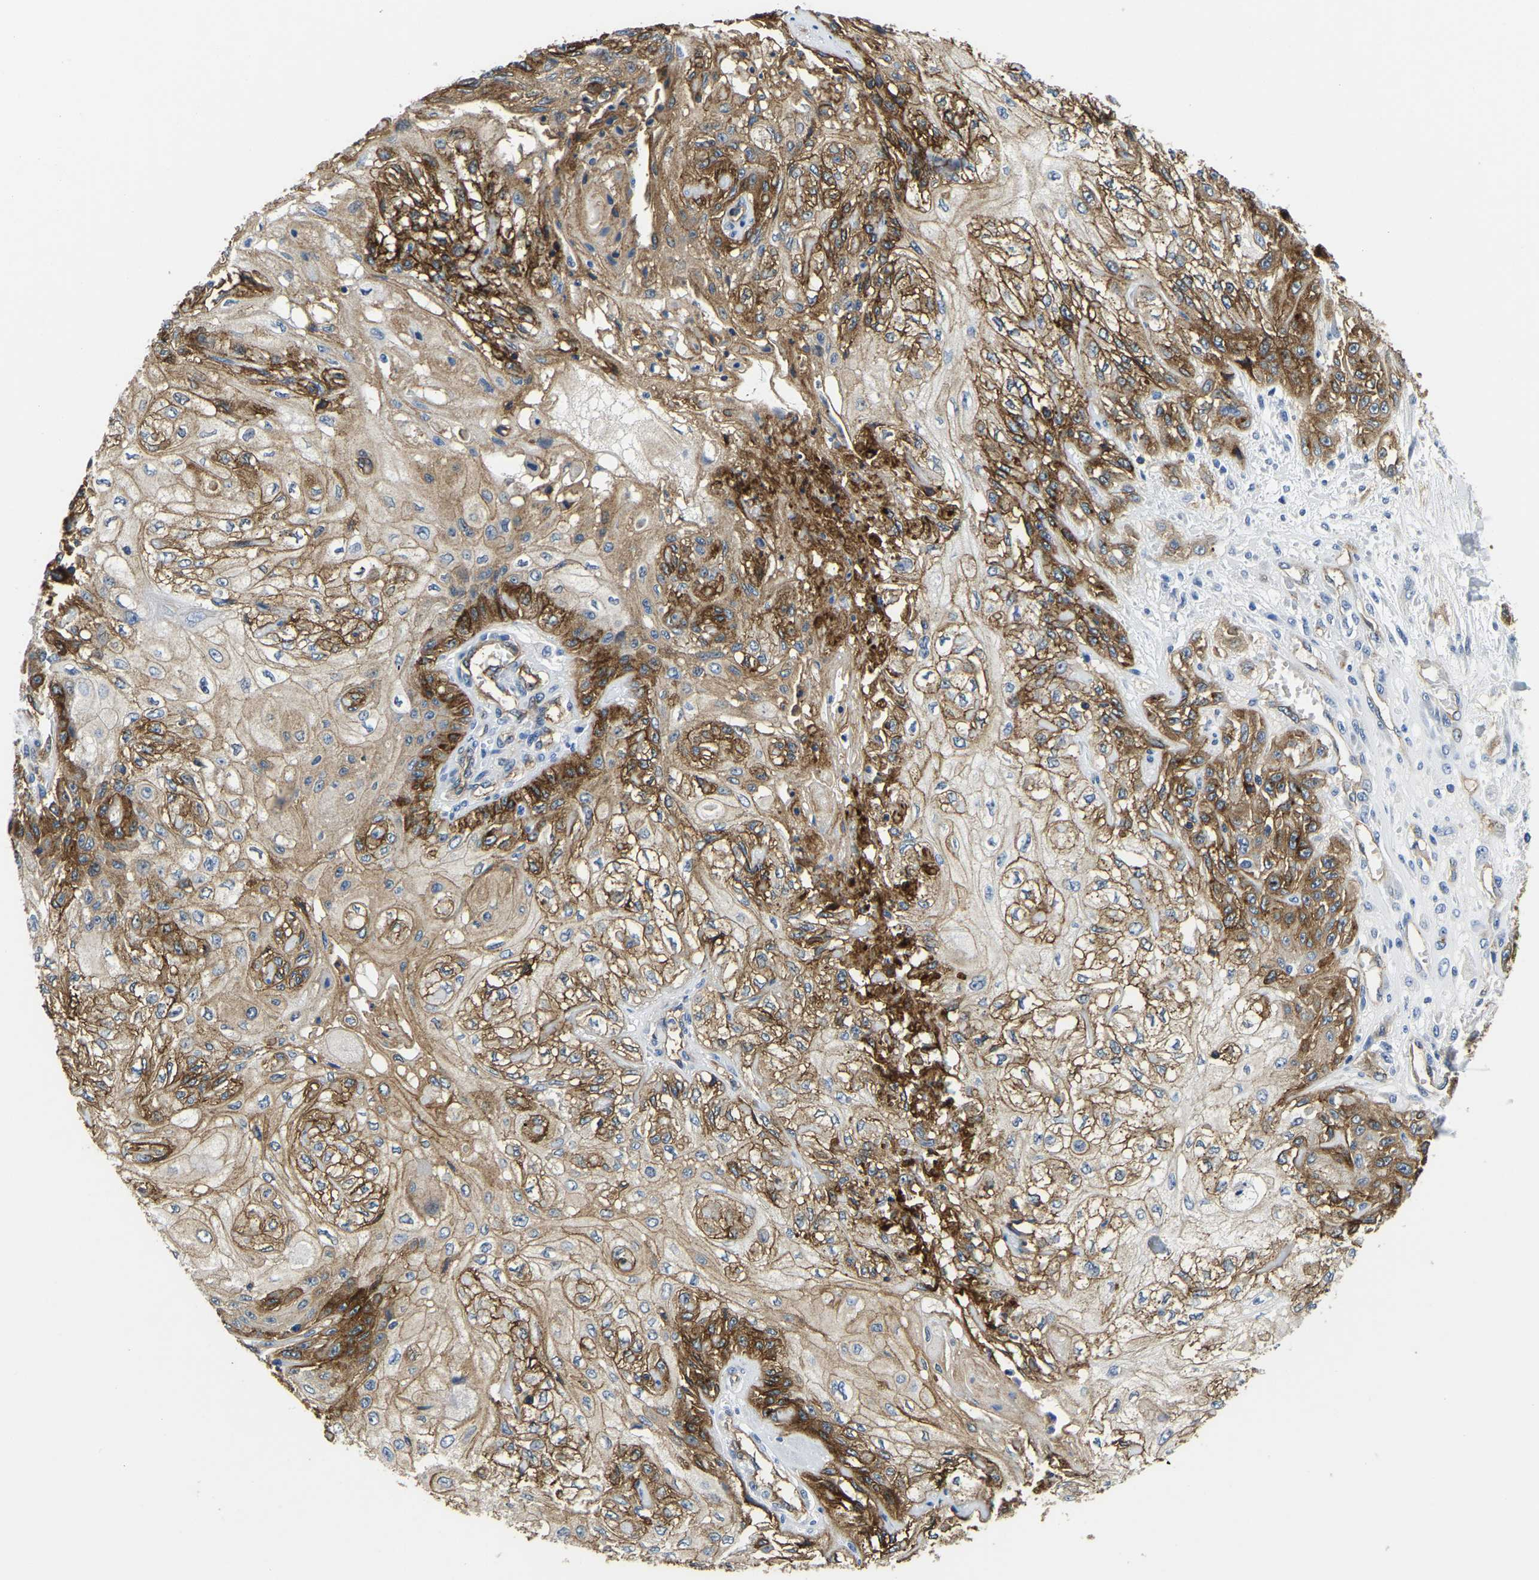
{"staining": {"intensity": "moderate", "quantity": ">75%", "location": "cytoplasmic/membranous"}, "tissue": "skin cancer", "cell_type": "Tumor cells", "image_type": "cancer", "snomed": [{"axis": "morphology", "description": "Squamous cell carcinoma, NOS"}, {"axis": "morphology", "description": "Squamous cell carcinoma, metastatic, NOS"}, {"axis": "topography", "description": "Skin"}, {"axis": "topography", "description": "Lymph node"}], "caption": "Immunohistochemistry (IHC) (DAB) staining of human metastatic squamous cell carcinoma (skin) exhibits moderate cytoplasmic/membranous protein staining in about >75% of tumor cells. The staining was performed using DAB, with brown indicating positive protein expression. Nuclei are stained blue with hematoxylin.", "gene": "ITGA2", "patient": {"sex": "male", "age": 75}}